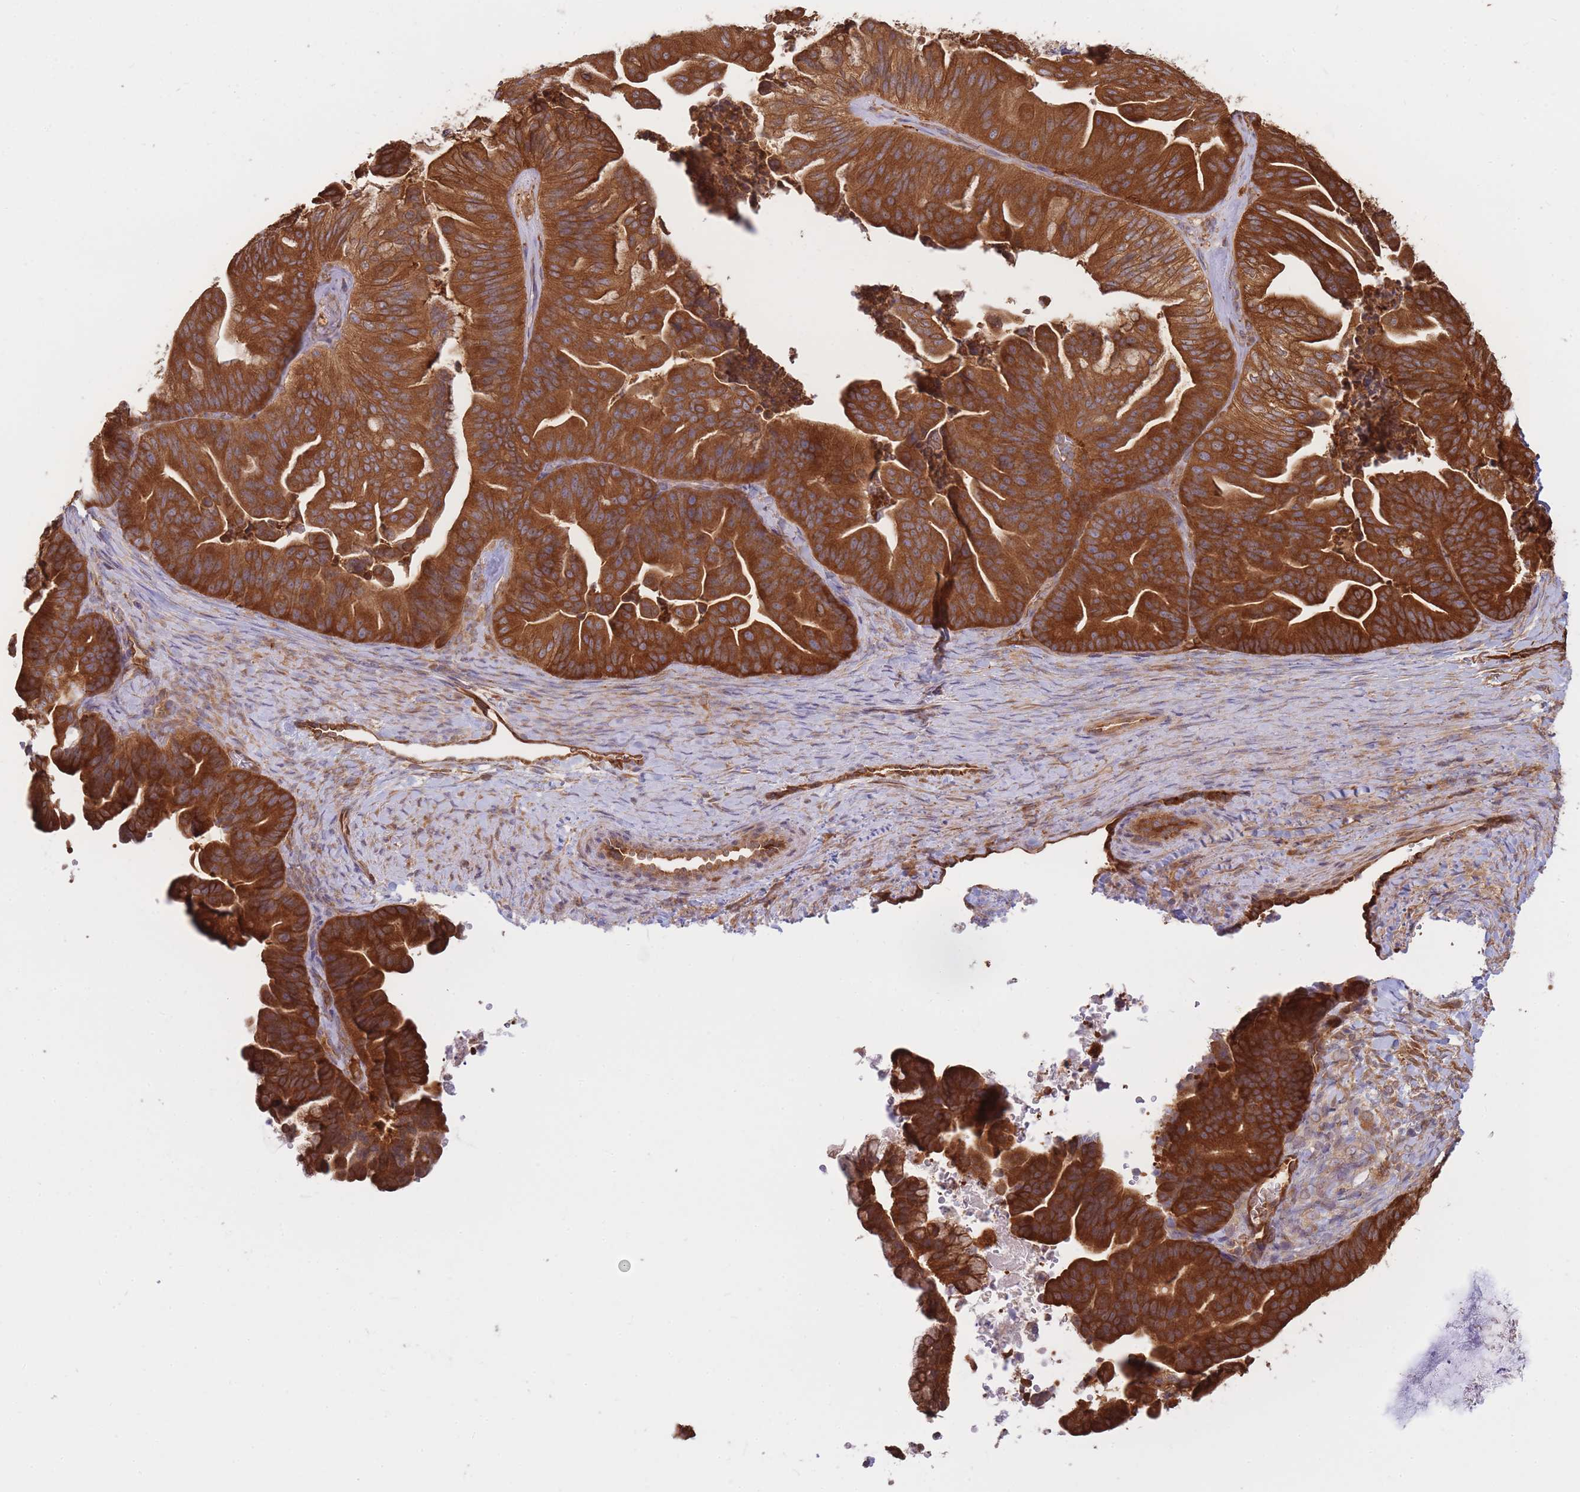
{"staining": {"intensity": "strong", "quantity": ">75%", "location": "cytoplasmic/membranous"}, "tissue": "ovarian cancer", "cell_type": "Tumor cells", "image_type": "cancer", "snomed": [{"axis": "morphology", "description": "Cystadenocarcinoma, mucinous, NOS"}, {"axis": "topography", "description": "Ovary"}], "caption": "Strong cytoplasmic/membranous protein staining is seen in approximately >75% of tumor cells in mucinous cystadenocarcinoma (ovarian).", "gene": "SLC4A9", "patient": {"sex": "female", "age": 67}}